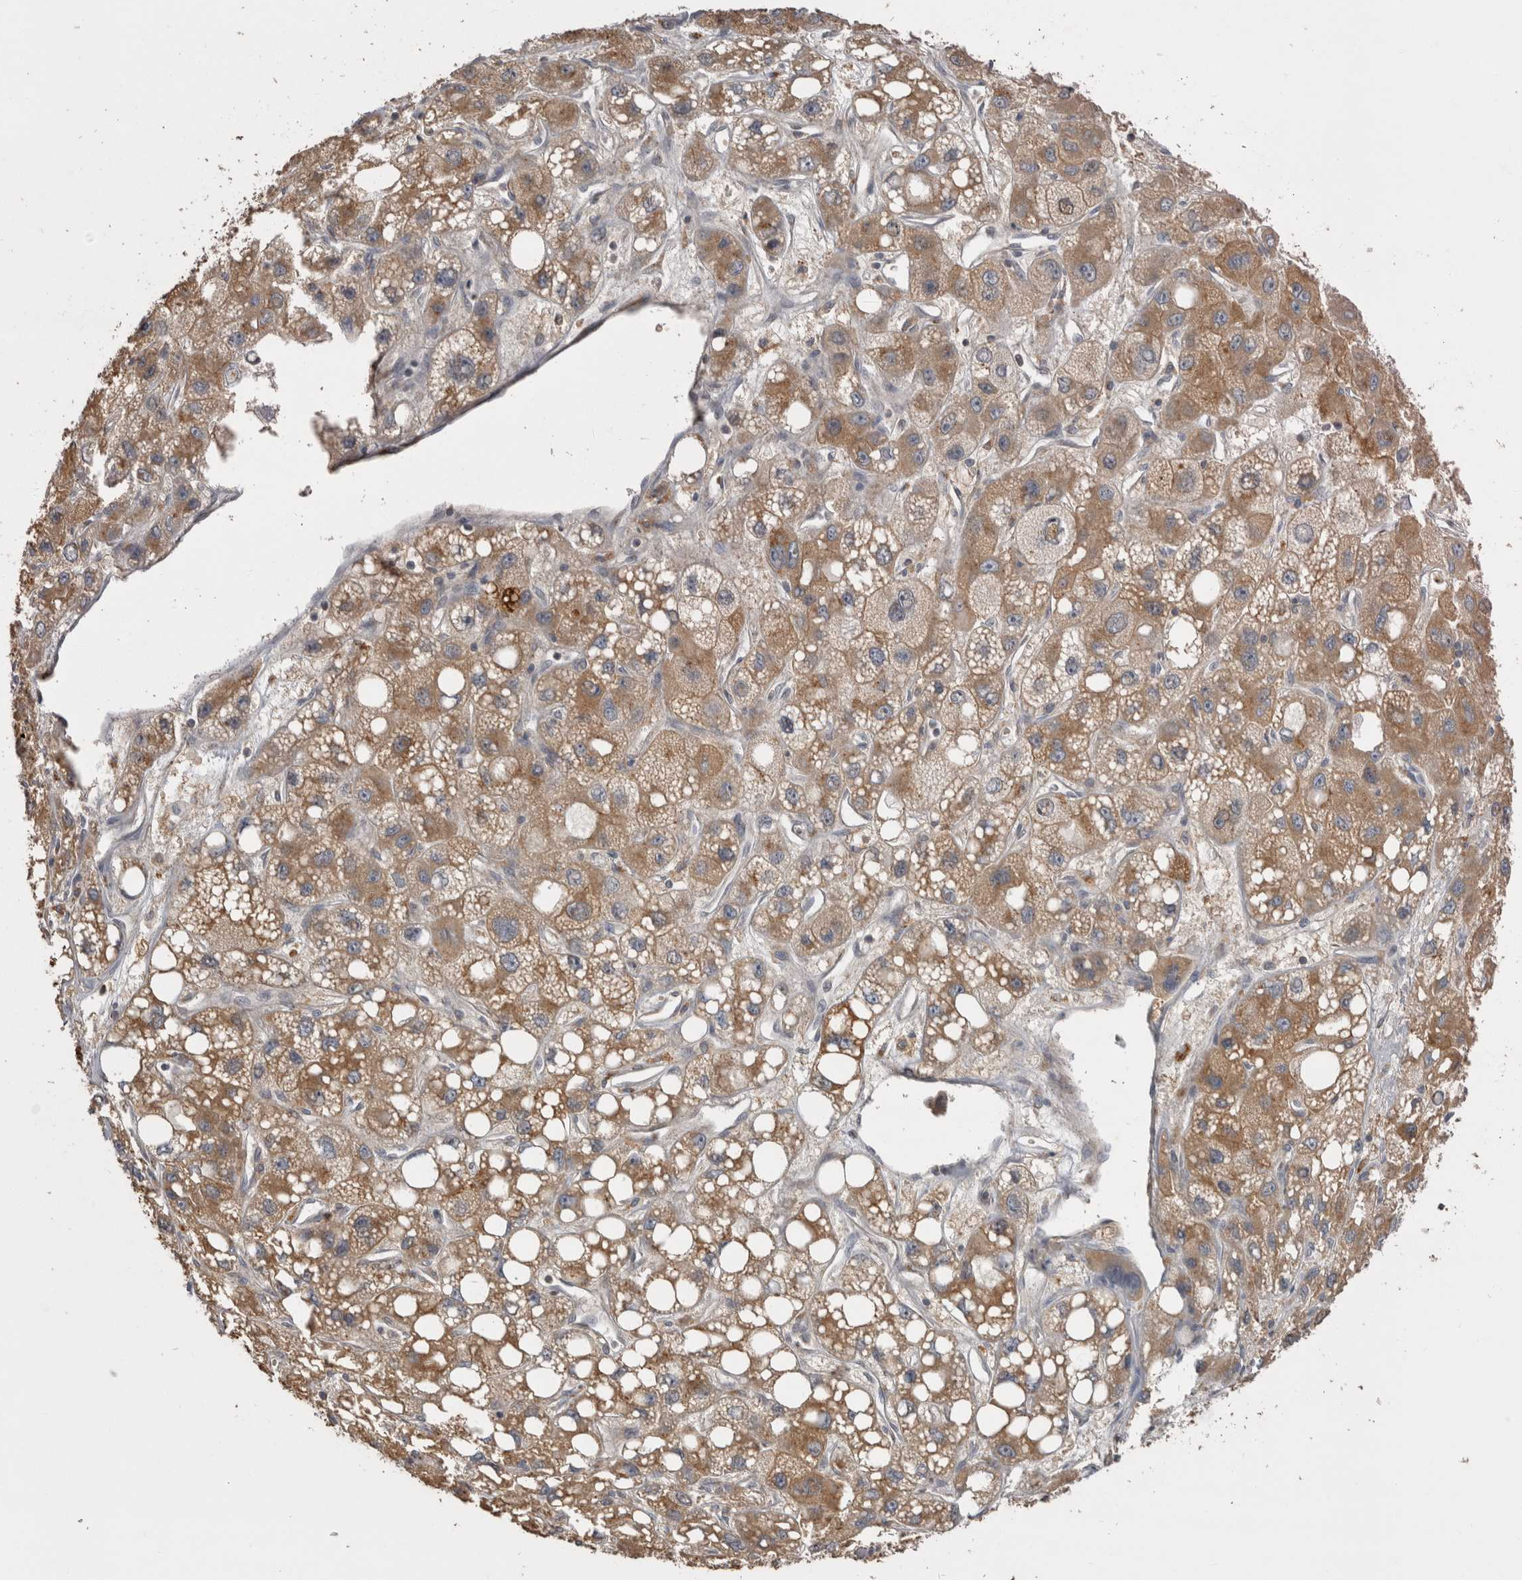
{"staining": {"intensity": "moderate", "quantity": ">75%", "location": "cytoplasmic/membranous"}, "tissue": "liver cancer", "cell_type": "Tumor cells", "image_type": "cancer", "snomed": [{"axis": "morphology", "description": "Carcinoma, Hepatocellular, NOS"}, {"axis": "topography", "description": "Liver"}], "caption": "This is a micrograph of immunohistochemistry staining of liver cancer, which shows moderate positivity in the cytoplasmic/membranous of tumor cells.", "gene": "ANXA13", "patient": {"sex": "male", "age": 55}}